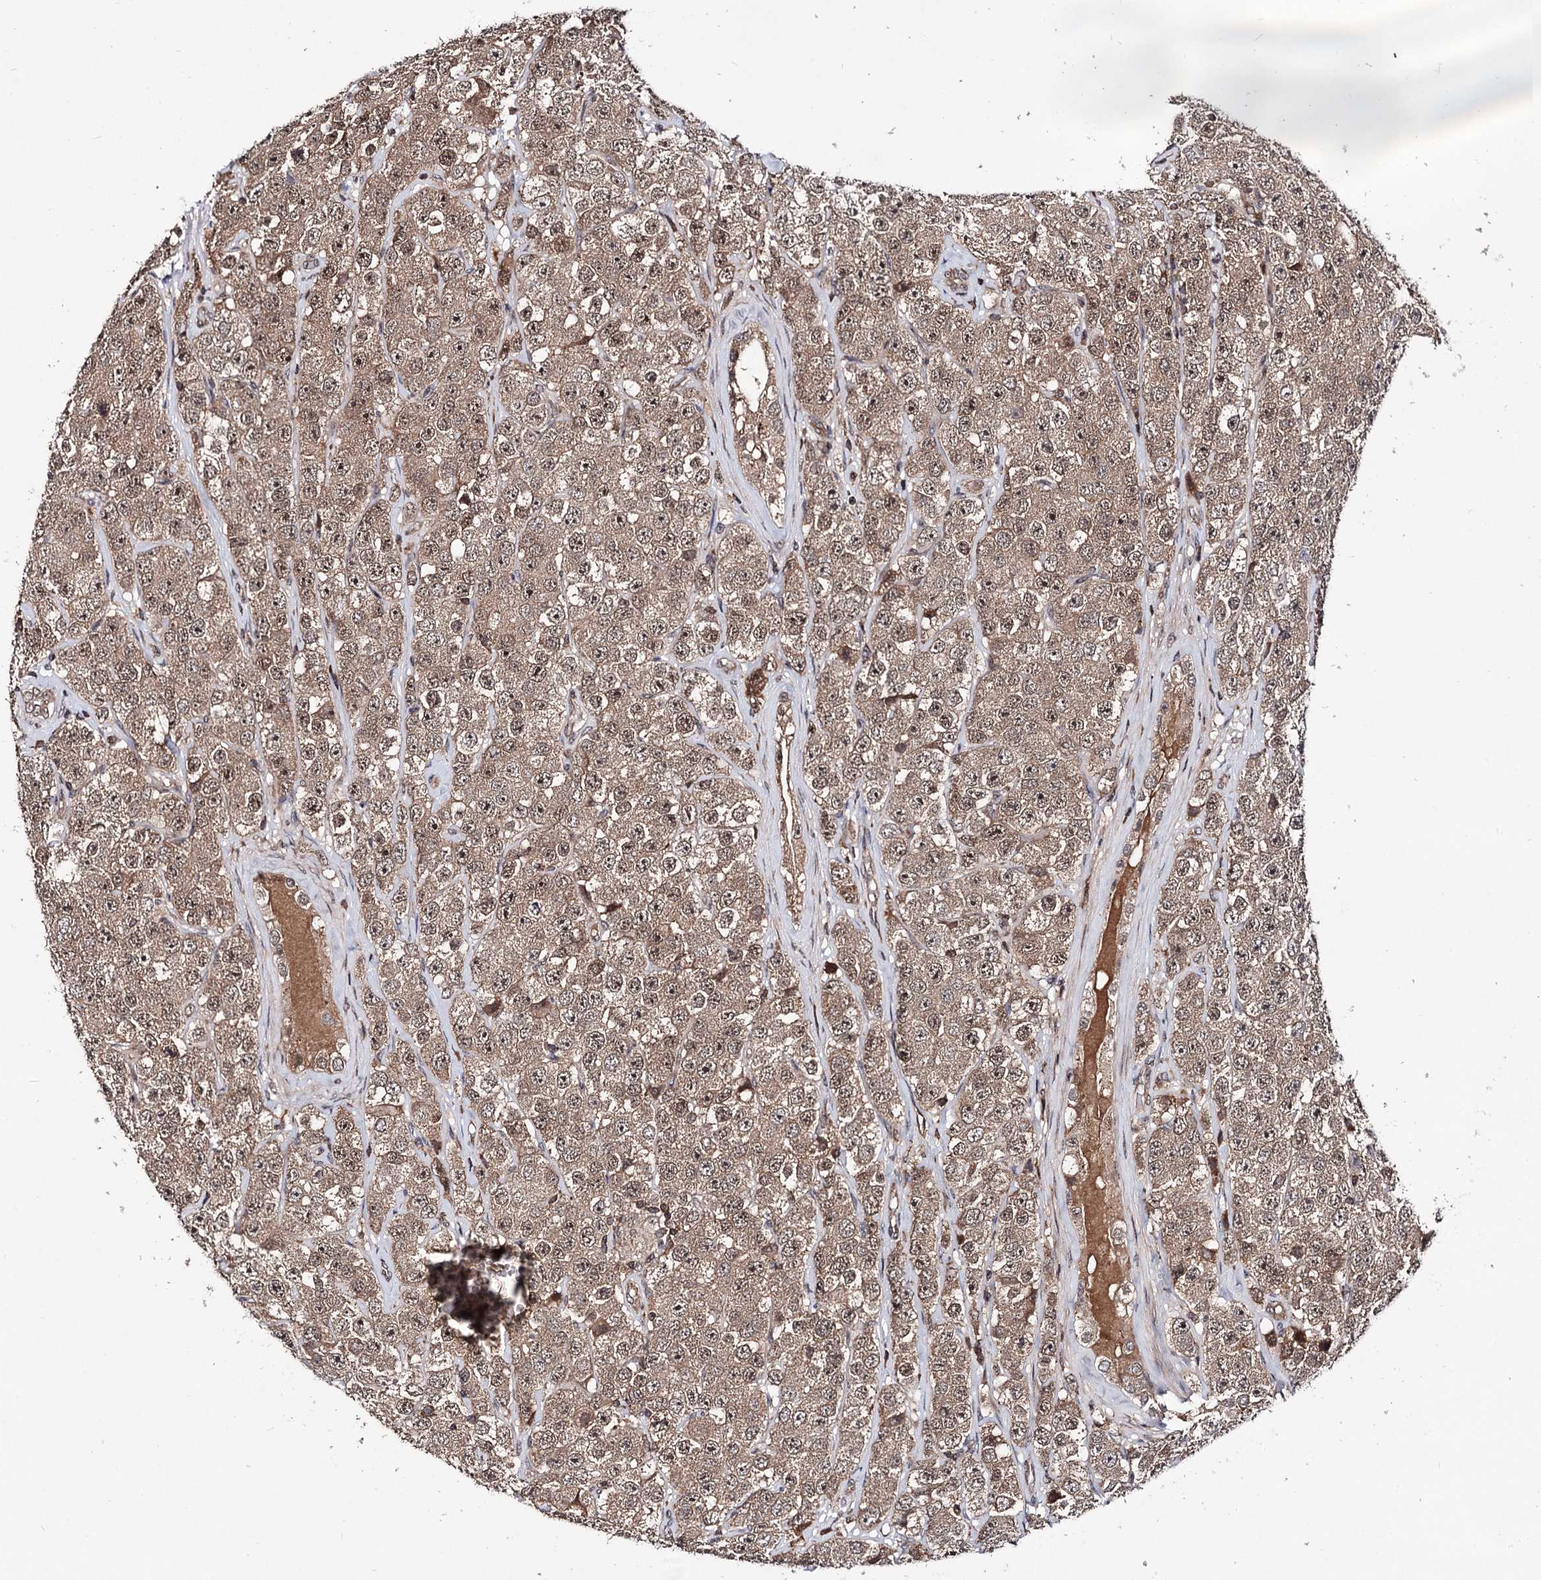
{"staining": {"intensity": "moderate", "quantity": ">75%", "location": "cytoplasmic/membranous,nuclear"}, "tissue": "testis cancer", "cell_type": "Tumor cells", "image_type": "cancer", "snomed": [{"axis": "morphology", "description": "Seminoma, NOS"}, {"axis": "topography", "description": "Testis"}], "caption": "Immunohistochemistry (IHC) (DAB (3,3'-diaminobenzidine)) staining of human testis cancer (seminoma) demonstrates moderate cytoplasmic/membranous and nuclear protein staining in about >75% of tumor cells.", "gene": "MICAL2", "patient": {"sex": "male", "age": 28}}